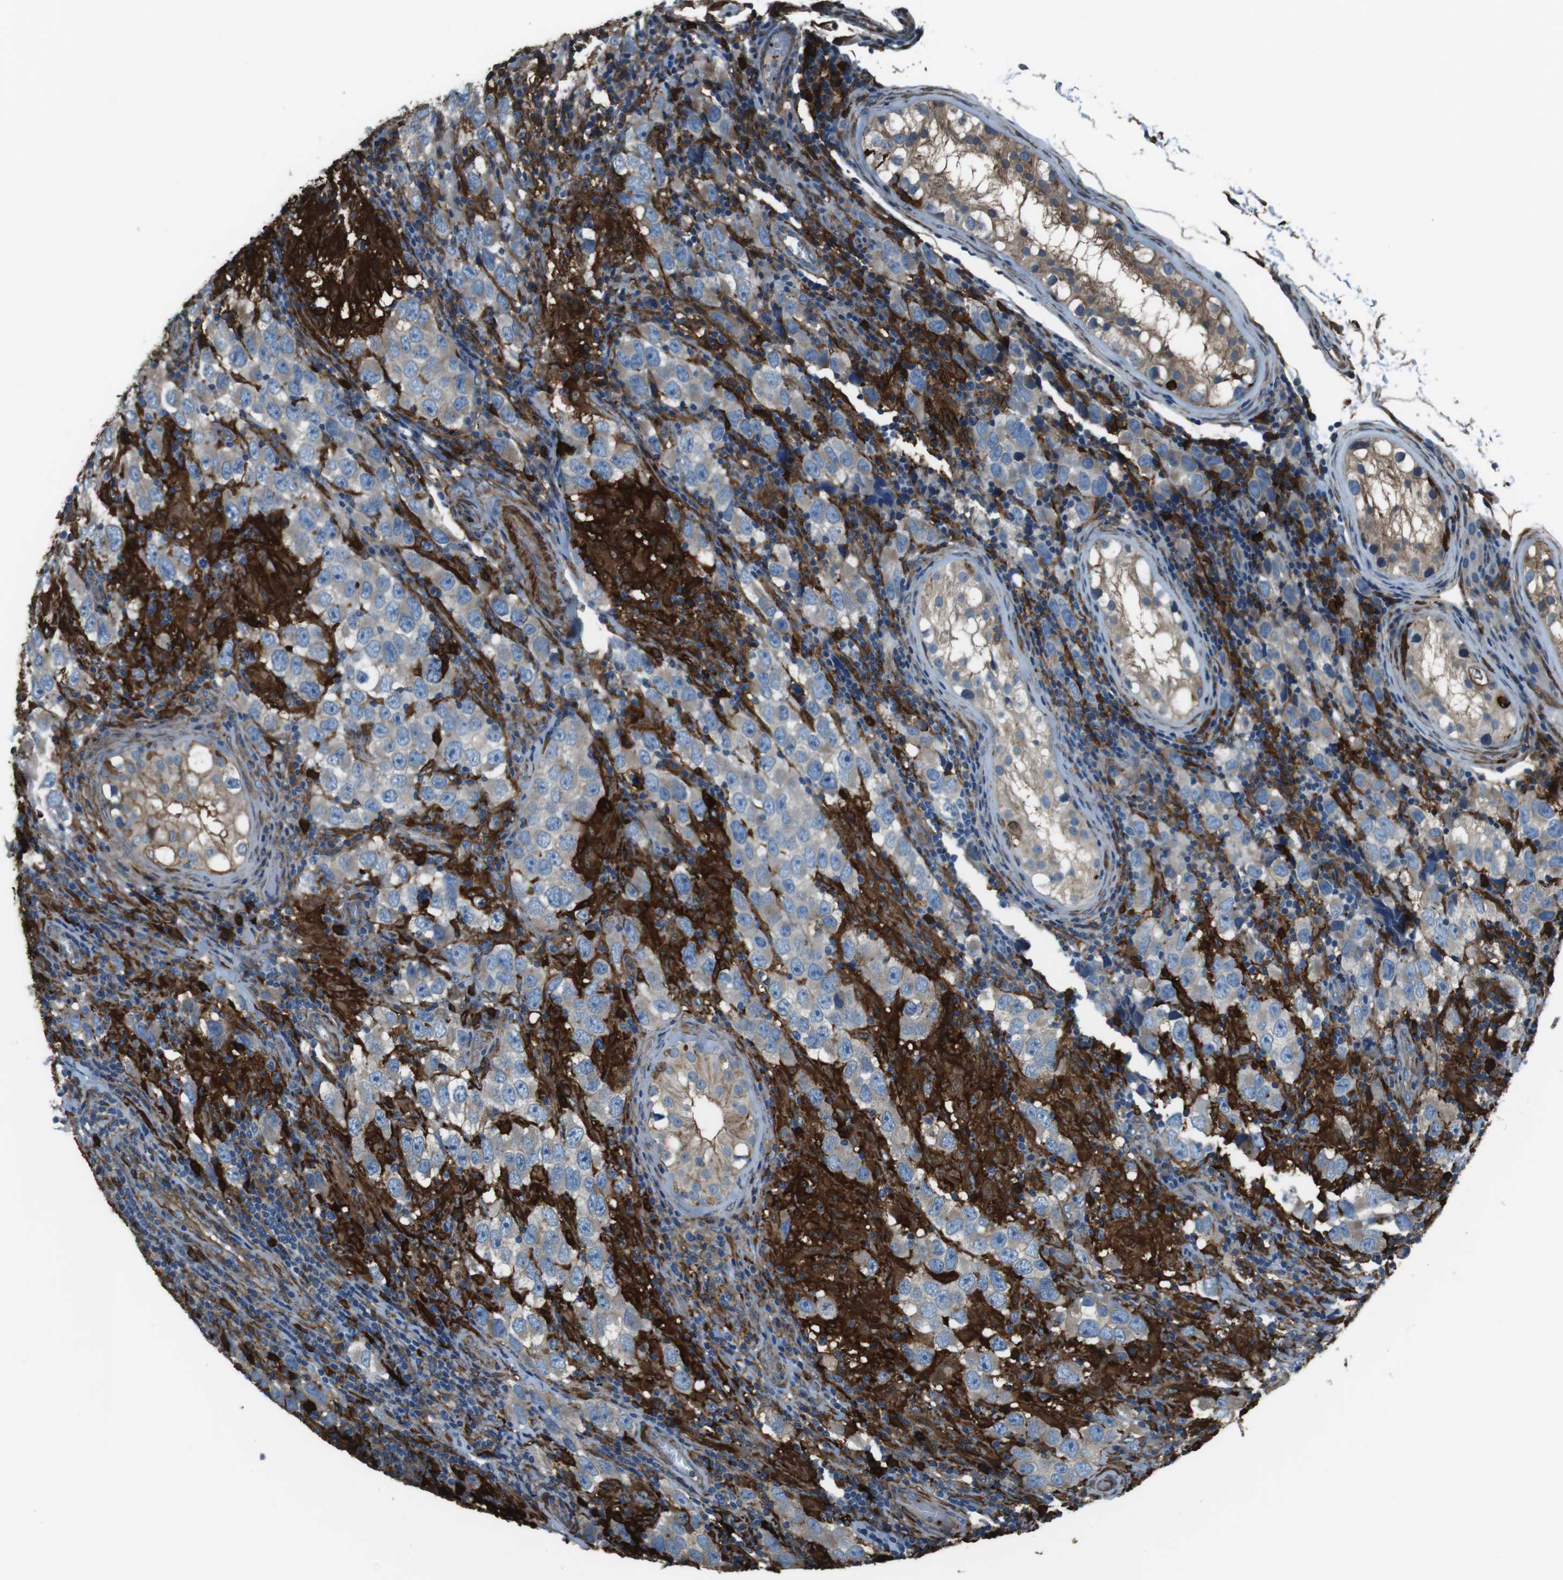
{"staining": {"intensity": "weak", "quantity": "<25%", "location": "cytoplasmic/membranous"}, "tissue": "testis cancer", "cell_type": "Tumor cells", "image_type": "cancer", "snomed": [{"axis": "morphology", "description": "Carcinoma, Embryonal, NOS"}, {"axis": "topography", "description": "Testis"}], "caption": "Immunohistochemistry (IHC) histopathology image of human embryonal carcinoma (testis) stained for a protein (brown), which demonstrates no expression in tumor cells.", "gene": "SFT2D1", "patient": {"sex": "male", "age": 21}}